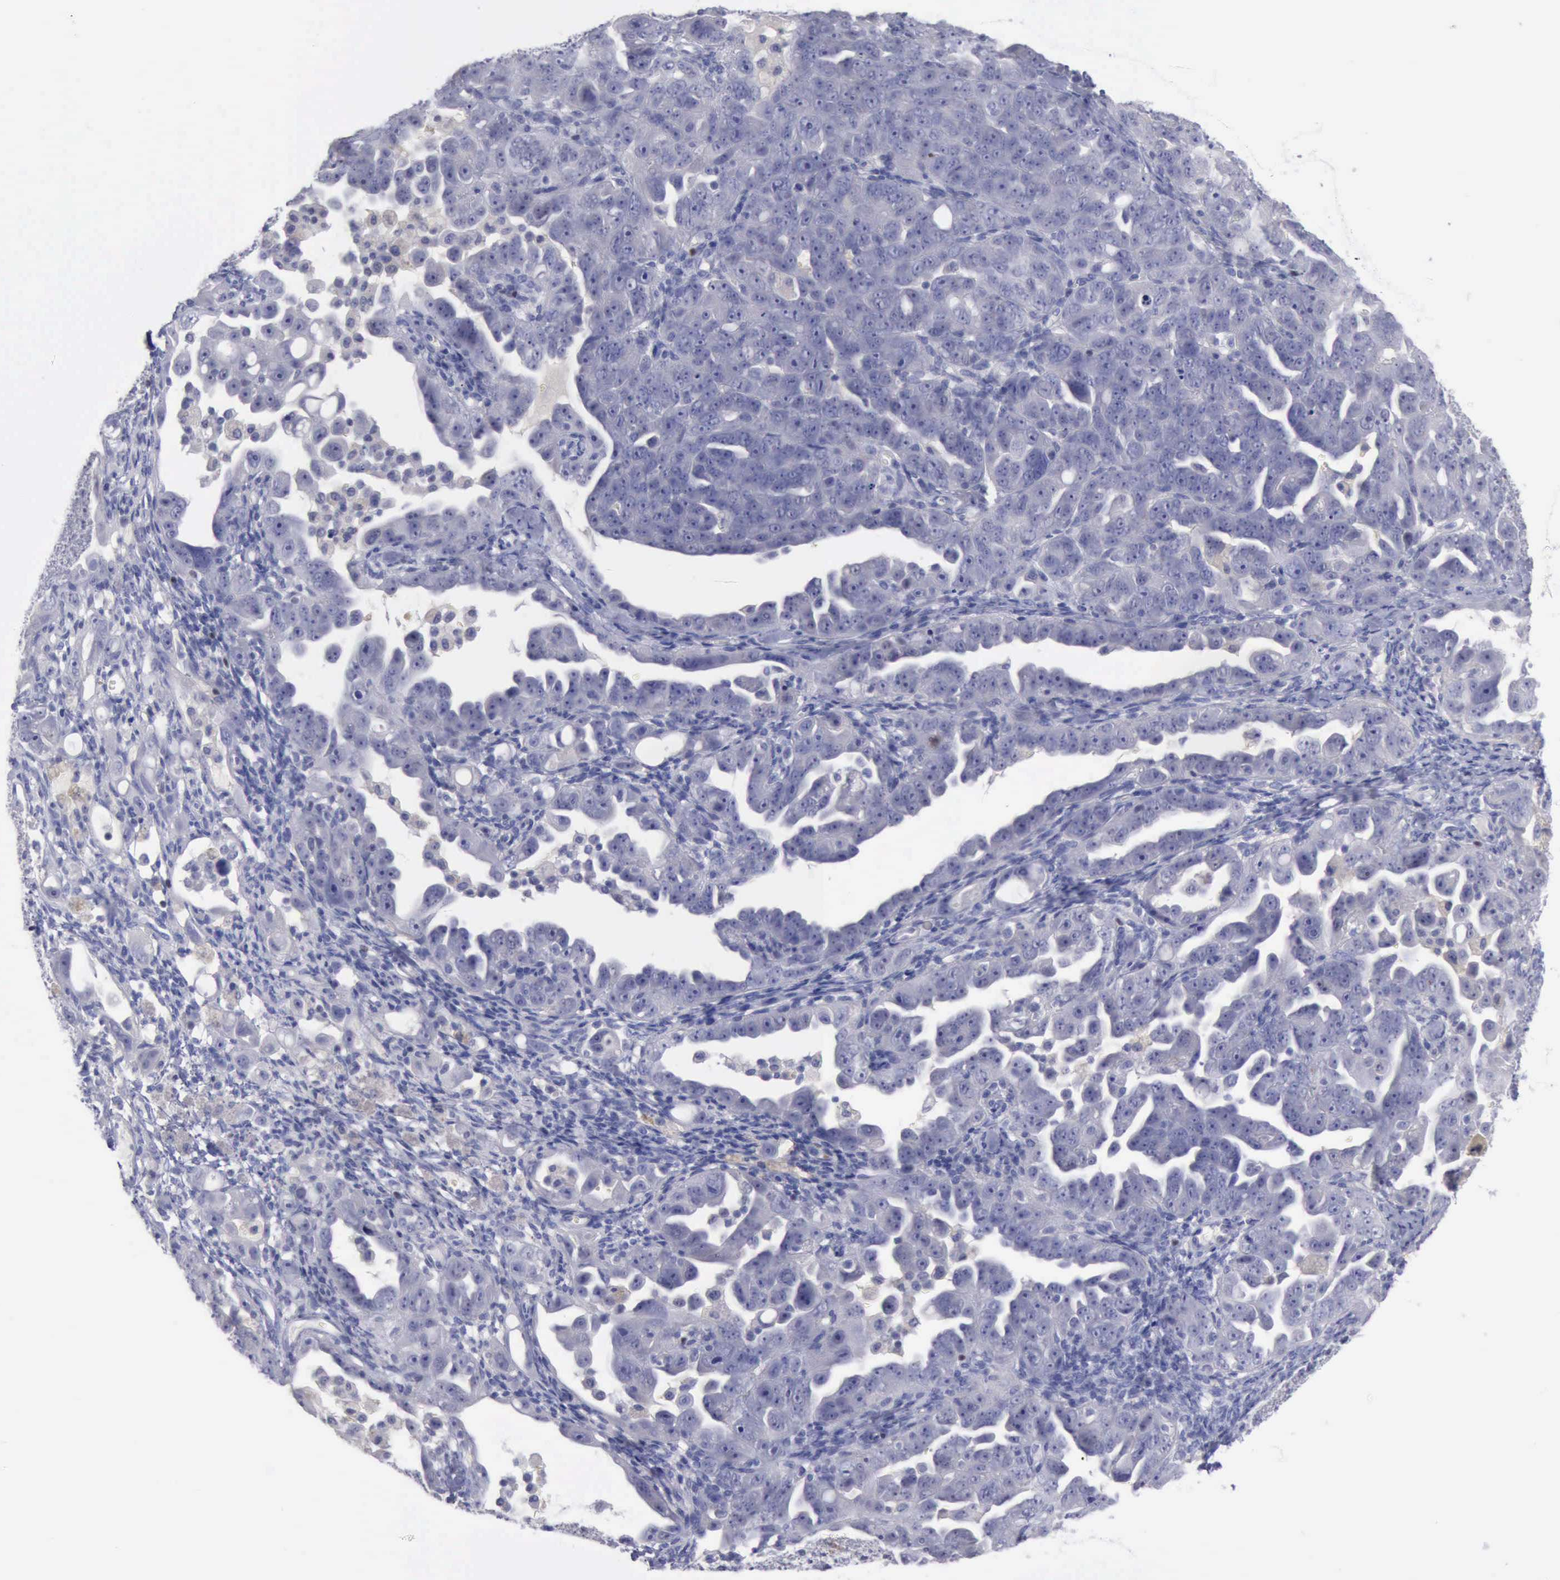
{"staining": {"intensity": "negative", "quantity": "none", "location": "none"}, "tissue": "ovarian cancer", "cell_type": "Tumor cells", "image_type": "cancer", "snomed": [{"axis": "morphology", "description": "Cystadenocarcinoma, serous, NOS"}, {"axis": "topography", "description": "Ovary"}], "caption": "Tumor cells are negative for brown protein staining in ovarian cancer (serous cystadenocarcinoma). The staining was performed using DAB to visualize the protein expression in brown, while the nuclei were stained in blue with hematoxylin (Magnification: 20x).", "gene": "SATB2", "patient": {"sex": "female", "age": 66}}